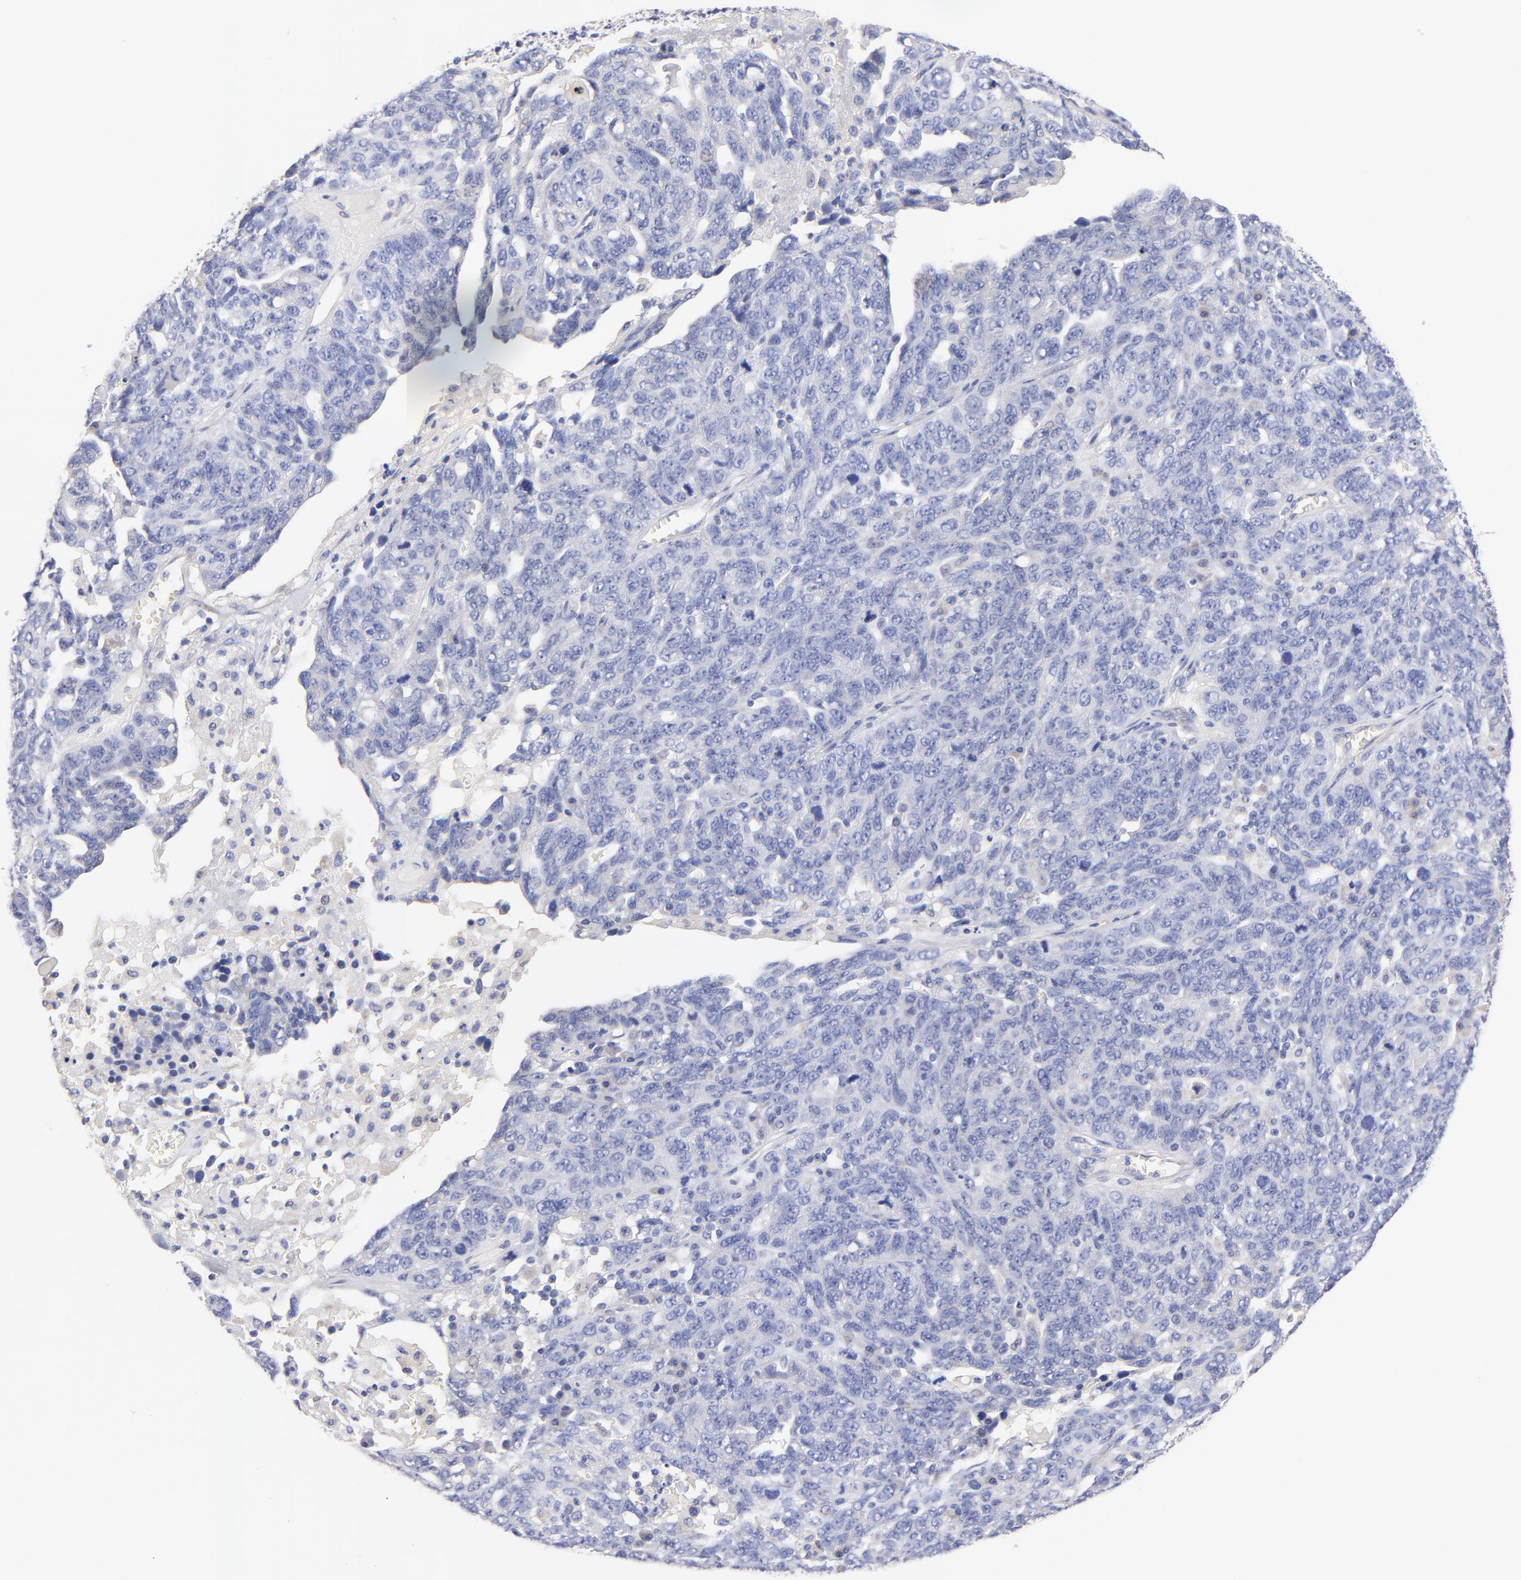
{"staining": {"intensity": "negative", "quantity": "none", "location": "none"}, "tissue": "ovarian cancer", "cell_type": "Tumor cells", "image_type": "cancer", "snomed": [{"axis": "morphology", "description": "Cystadenocarcinoma, serous, NOS"}, {"axis": "topography", "description": "Ovary"}], "caption": "This is an IHC micrograph of ovarian cancer (serous cystadenocarcinoma). There is no positivity in tumor cells.", "gene": "HS3ST1", "patient": {"sex": "female", "age": 71}}